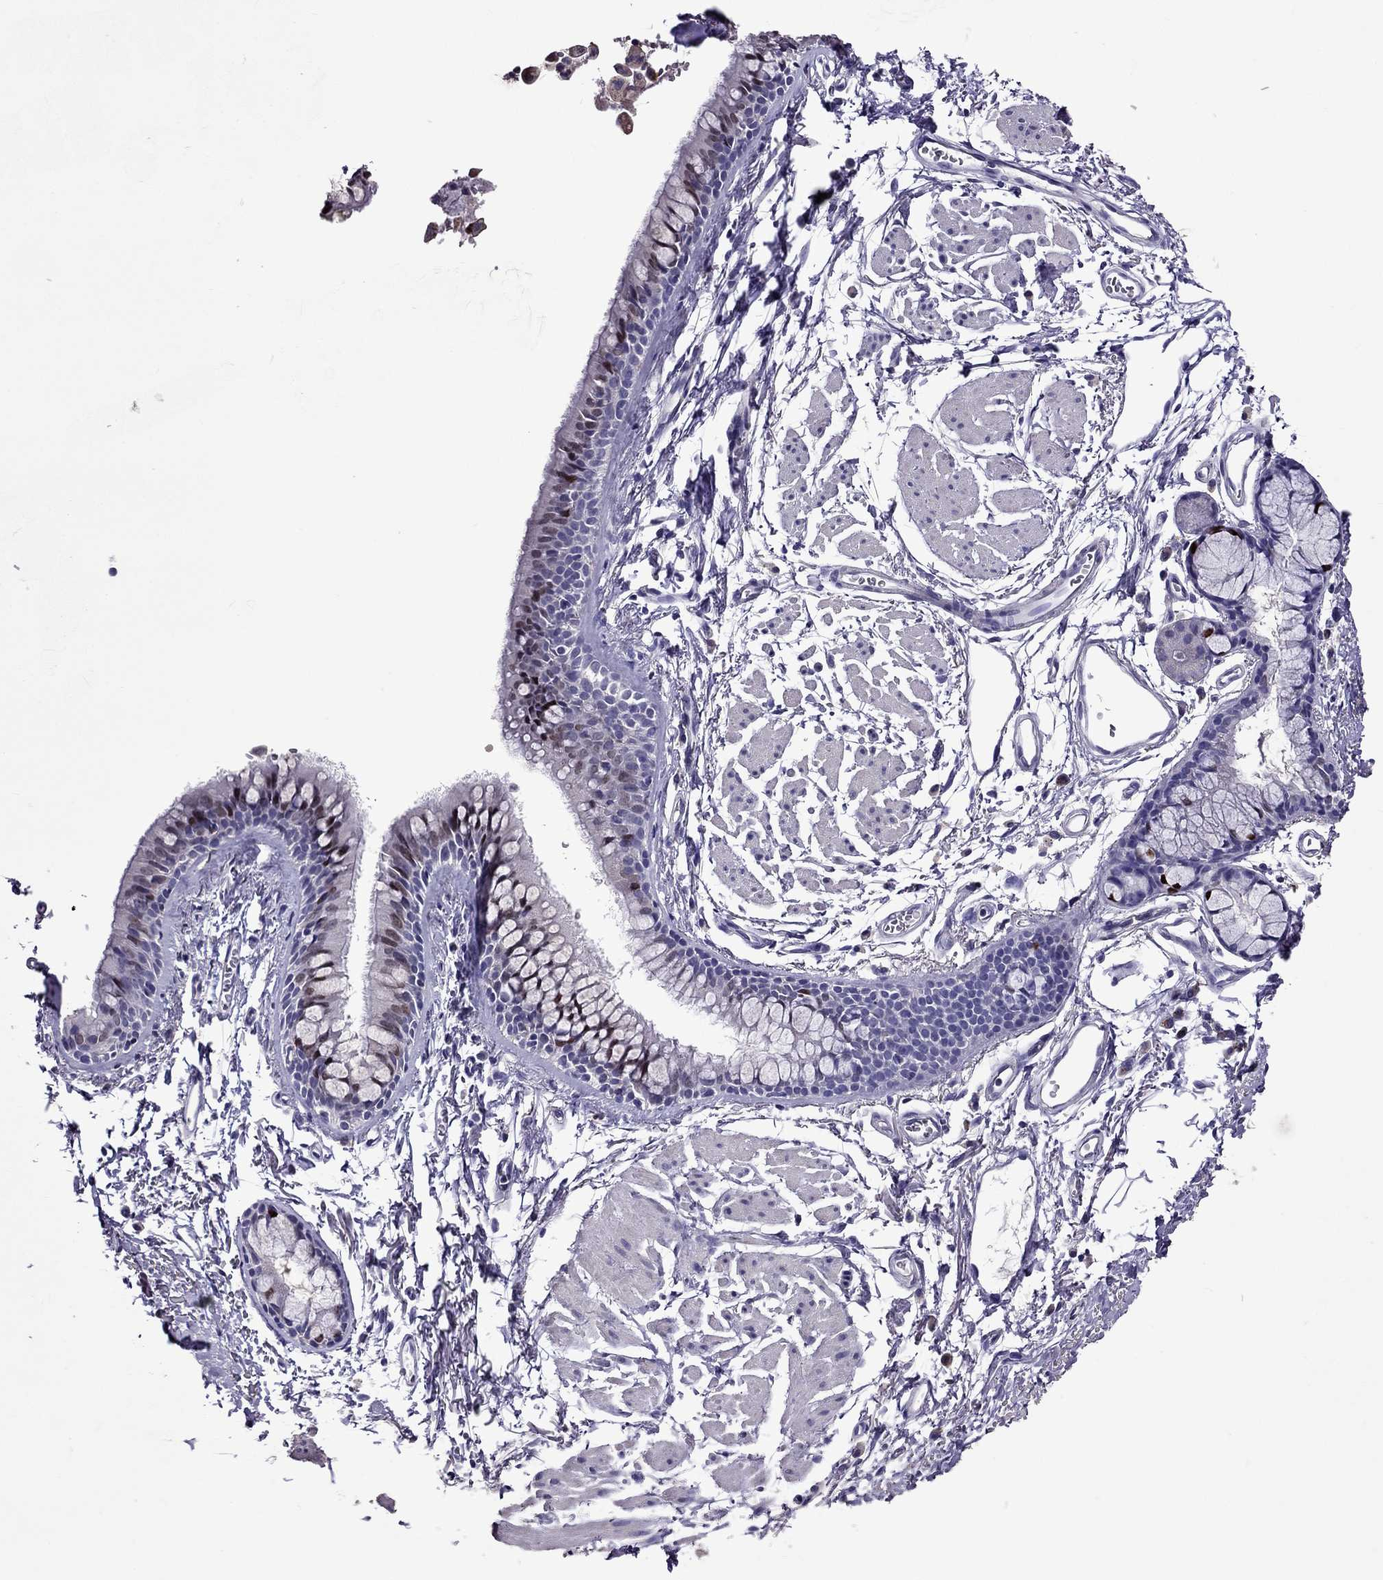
{"staining": {"intensity": "negative", "quantity": "none", "location": "none"}, "tissue": "soft tissue", "cell_type": "Fibroblasts", "image_type": "normal", "snomed": [{"axis": "morphology", "description": "Normal tissue, NOS"}, {"axis": "topography", "description": "Cartilage tissue"}, {"axis": "topography", "description": "Bronchus"}], "caption": "High magnification brightfield microscopy of benign soft tissue stained with DAB (3,3'-diaminobenzidine) (brown) and counterstained with hematoxylin (blue): fibroblasts show no significant expression. The staining is performed using DAB (3,3'-diaminobenzidine) brown chromogen with nuclei counter-stained in using hematoxylin.", "gene": "NKX3", "patient": {"sex": "female", "age": 79}}